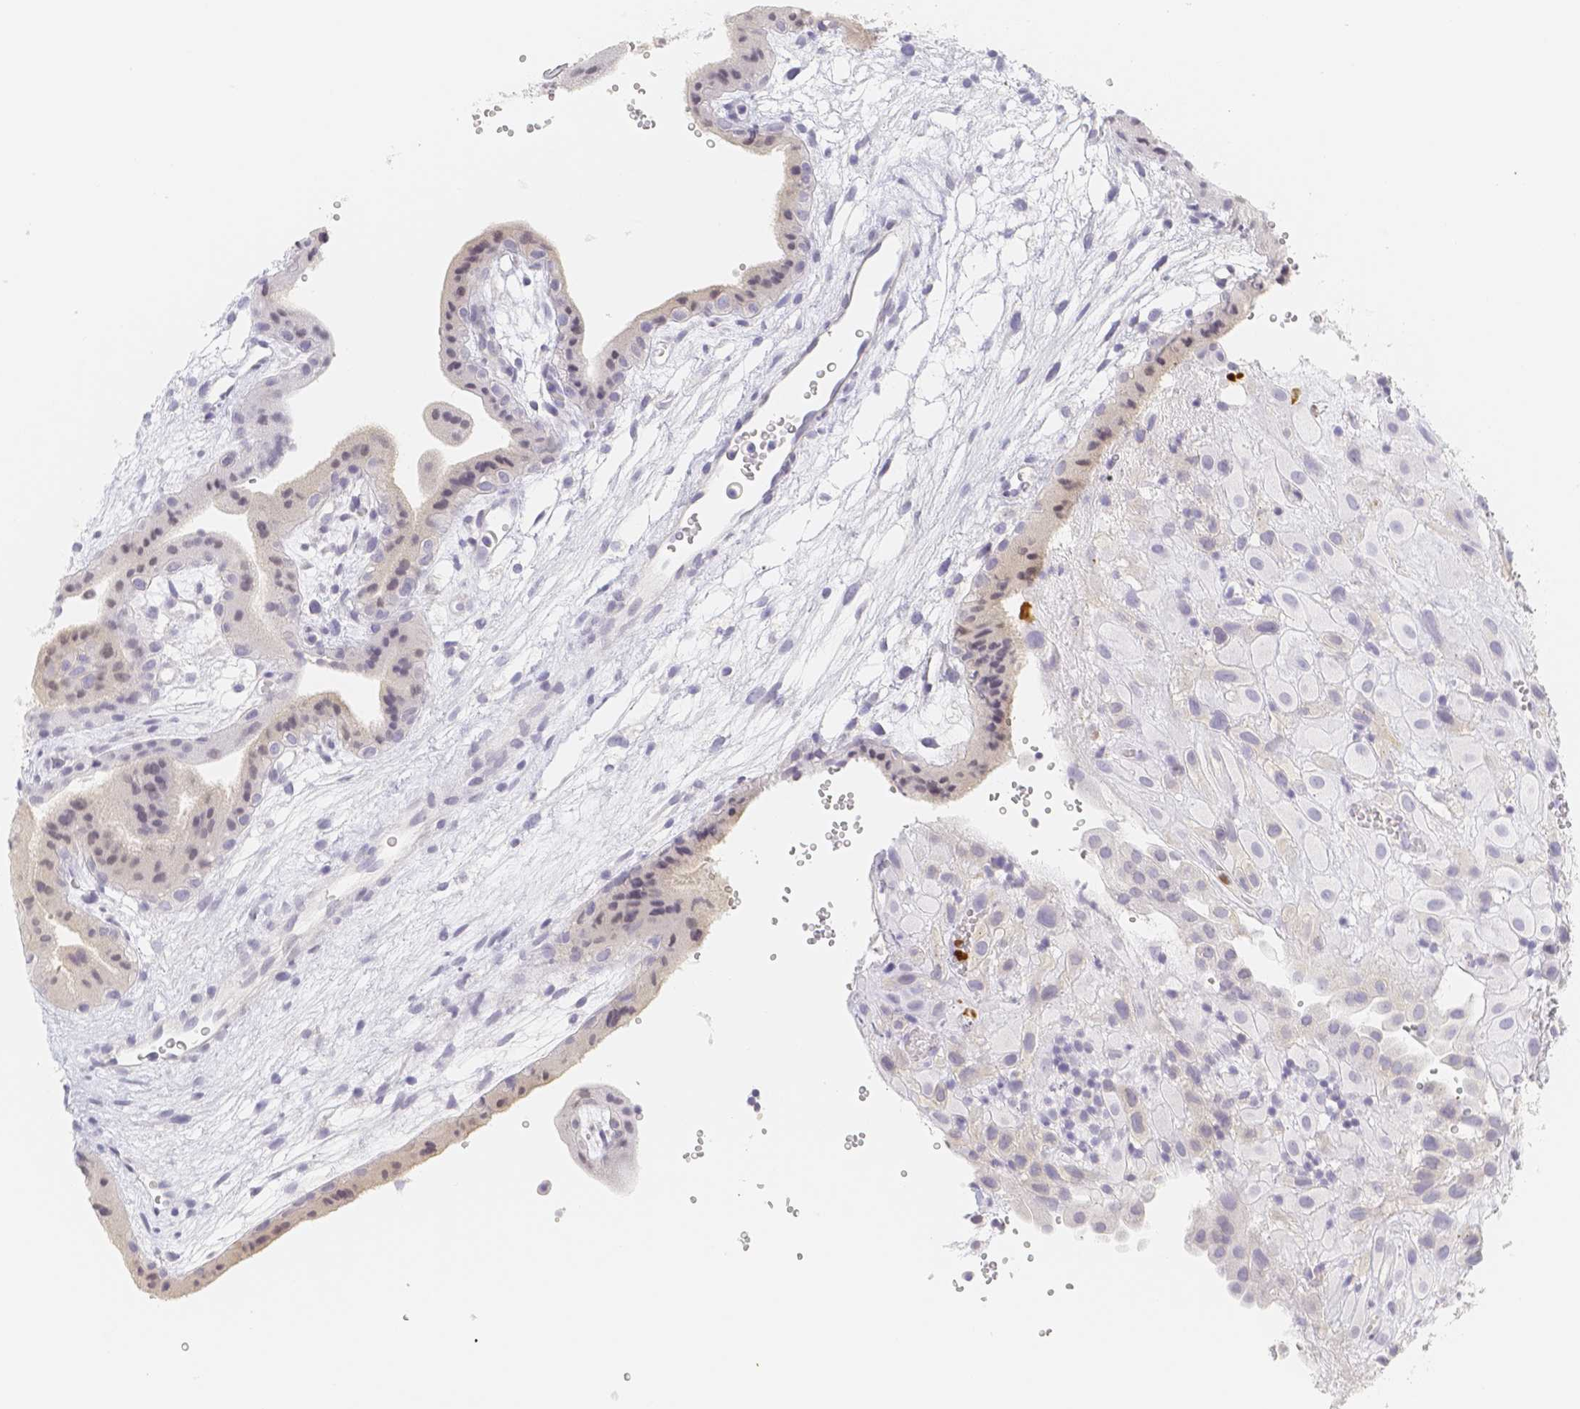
{"staining": {"intensity": "moderate", "quantity": "<25%", "location": "cytoplasmic/membranous"}, "tissue": "placenta", "cell_type": "Decidual cells", "image_type": "normal", "snomed": [{"axis": "morphology", "description": "Normal tissue, NOS"}, {"axis": "topography", "description": "Placenta"}], "caption": "The micrograph displays a brown stain indicating the presence of a protein in the cytoplasmic/membranous of decidual cells in placenta.", "gene": "PADI4", "patient": {"sex": "female", "age": 18}}